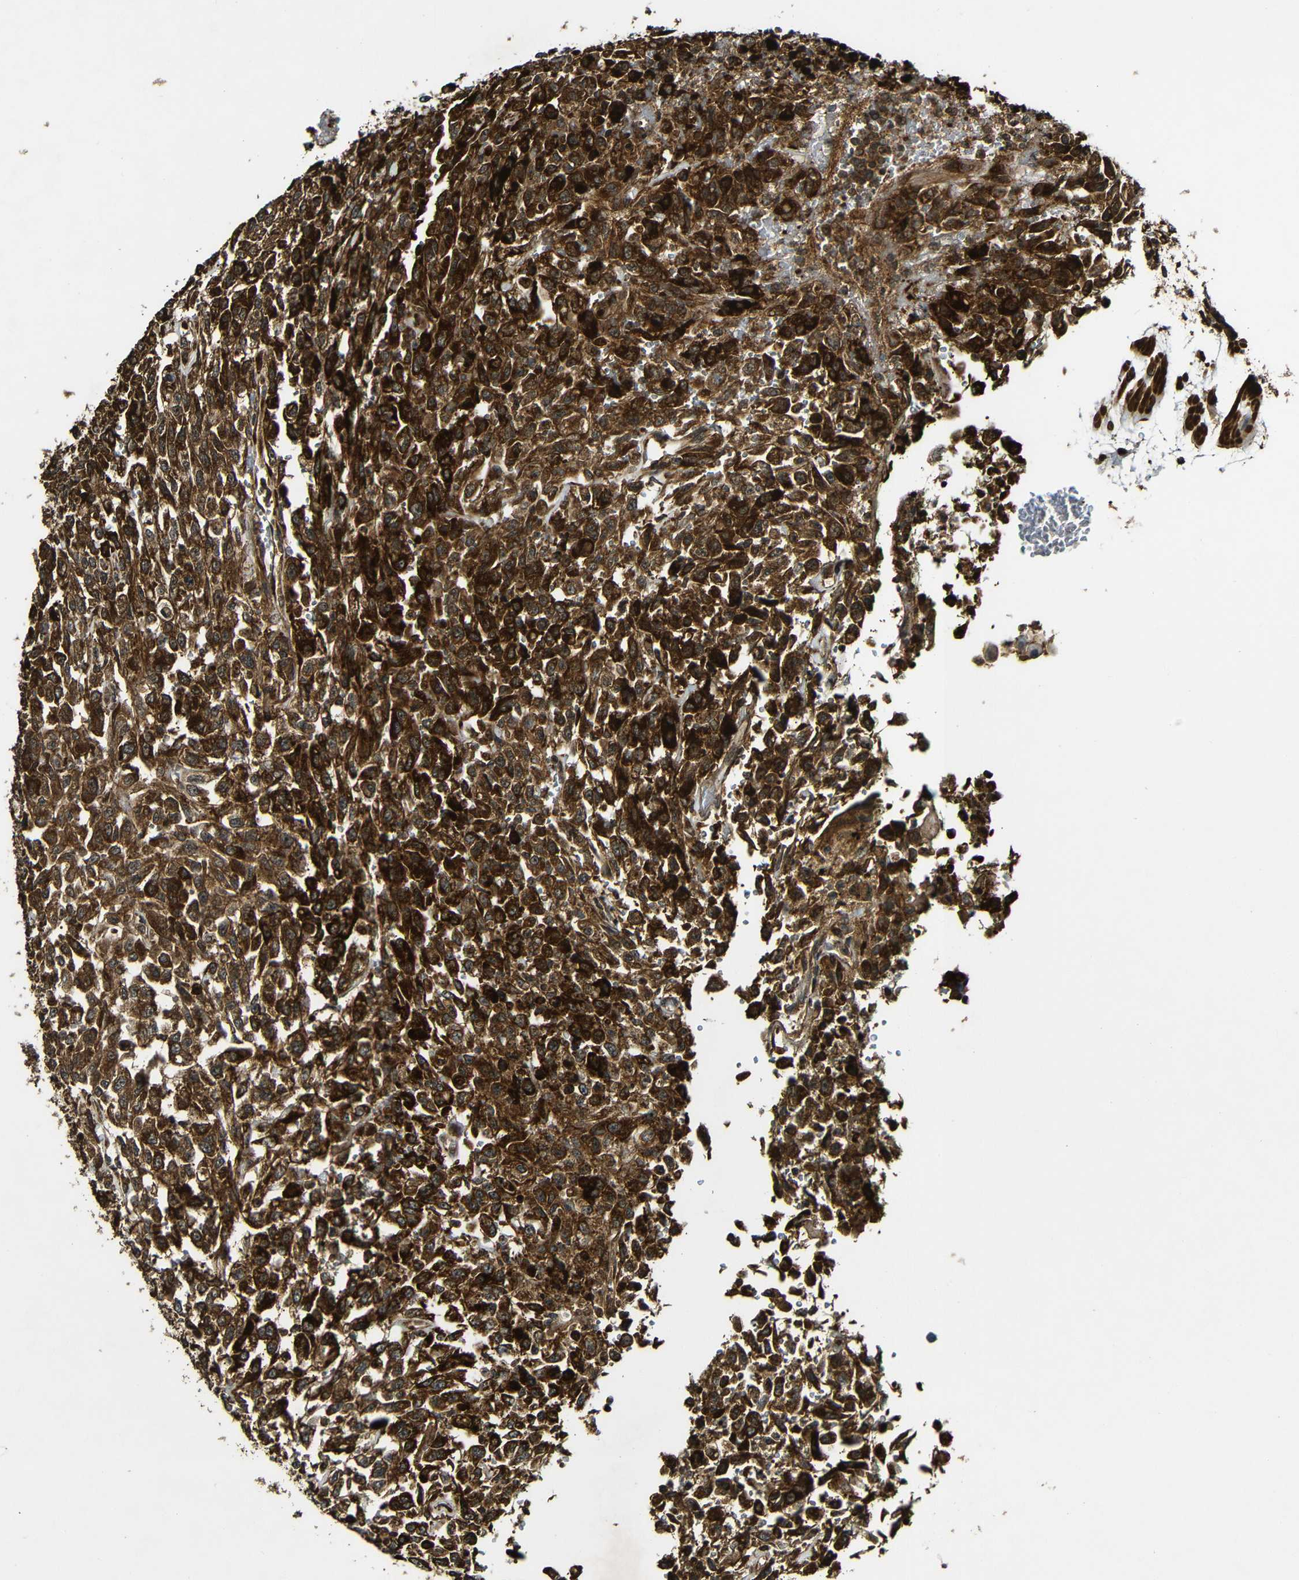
{"staining": {"intensity": "strong", "quantity": ">75%", "location": "cytoplasmic/membranous"}, "tissue": "urothelial cancer", "cell_type": "Tumor cells", "image_type": "cancer", "snomed": [{"axis": "morphology", "description": "Urothelial carcinoma, High grade"}, {"axis": "topography", "description": "Urinary bladder"}], "caption": "IHC staining of high-grade urothelial carcinoma, which reveals high levels of strong cytoplasmic/membranous positivity in approximately >75% of tumor cells indicating strong cytoplasmic/membranous protein staining. The staining was performed using DAB (3,3'-diaminobenzidine) (brown) for protein detection and nuclei were counterstained in hematoxylin (blue).", "gene": "CASP8", "patient": {"sex": "male", "age": 46}}